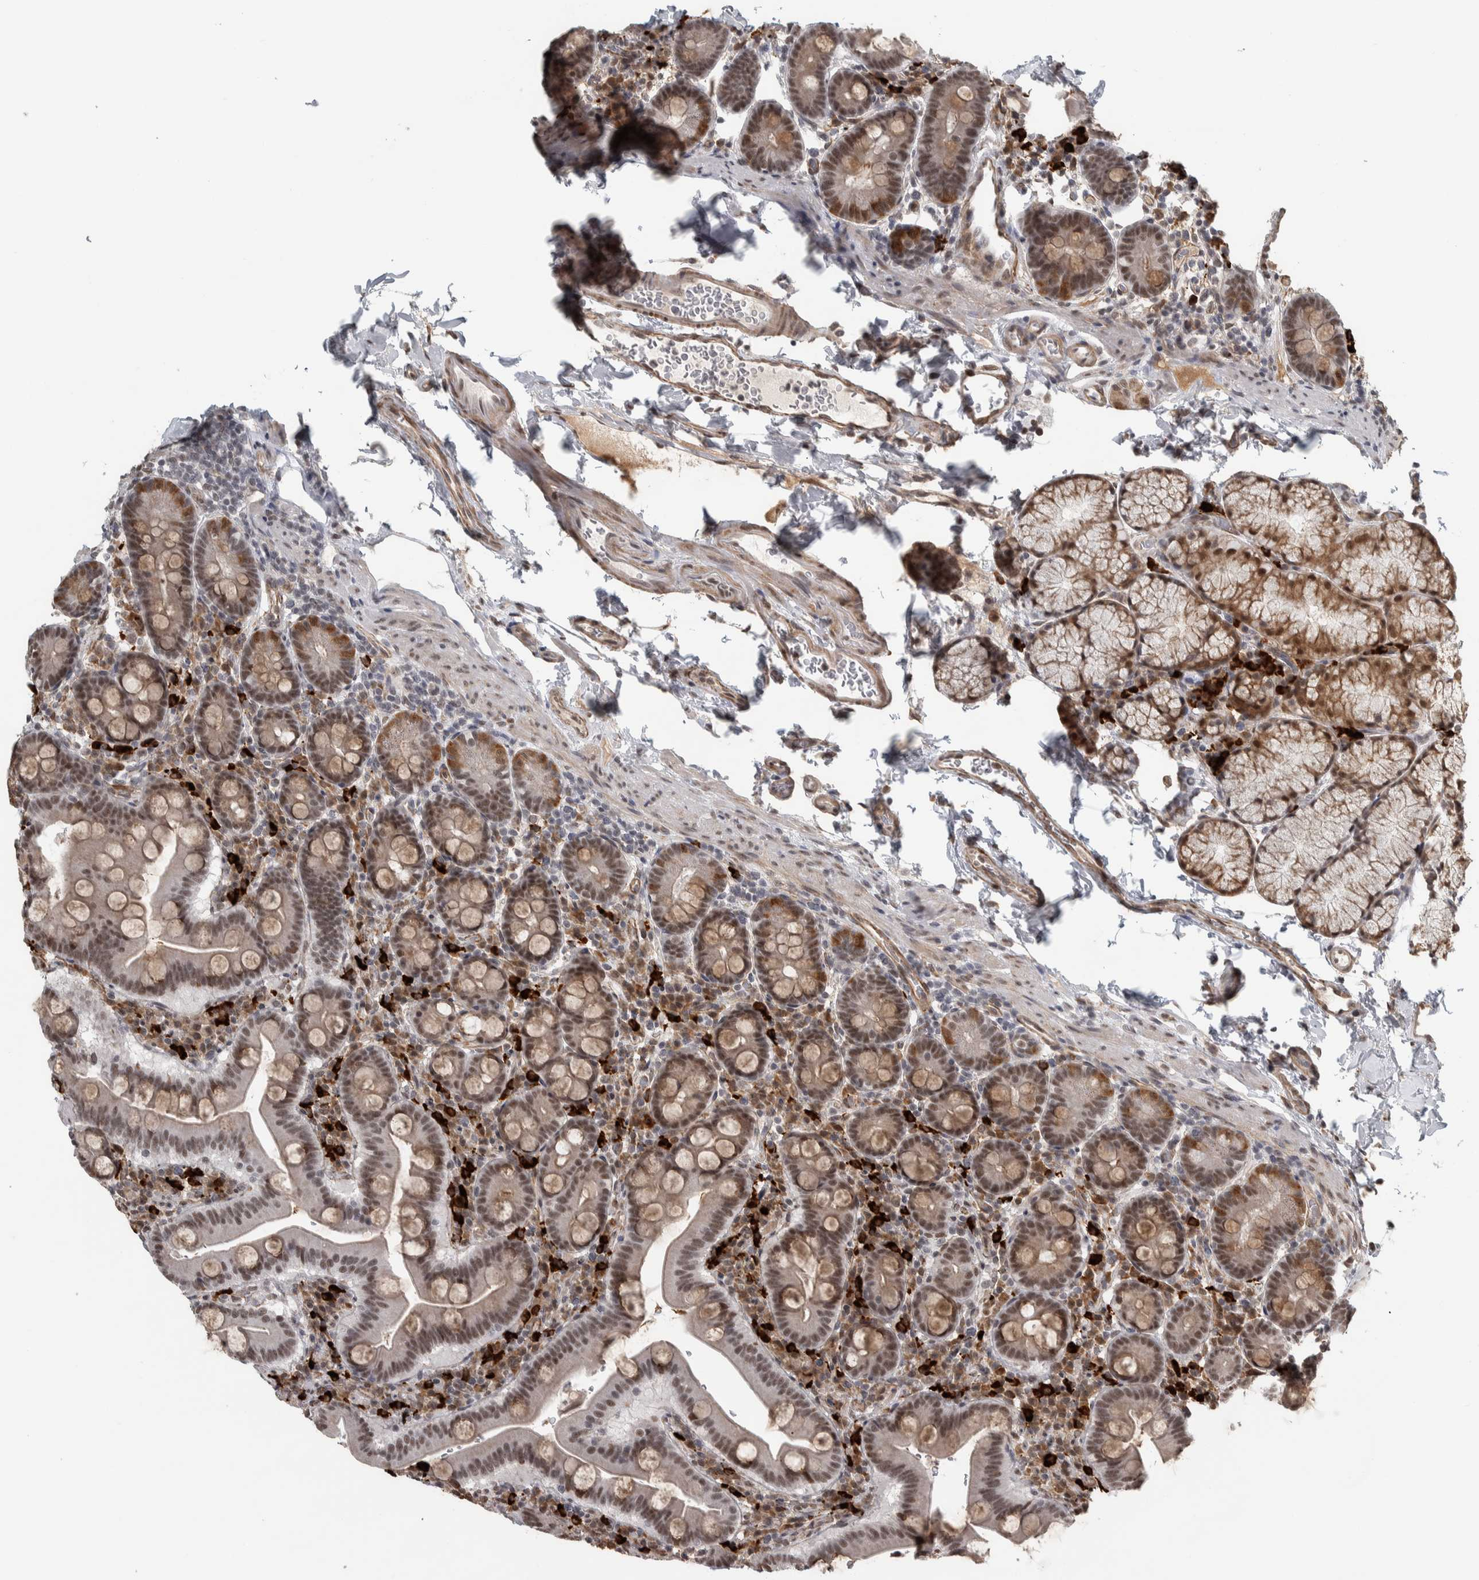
{"staining": {"intensity": "weak", "quantity": ">75%", "location": "nuclear"}, "tissue": "duodenum", "cell_type": "Glandular cells", "image_type": "normal", "snomed": [{"axis": "morphology", "description": "Normal tissue, NOS"}, {"axis": "morphology", "description": "Adenocarcinoma, NOS"}, {"axis": "topography", "description": "Pancreas"}, {"axis": "topography", "description": "Duodenum"}], "caption": "IHC histopathology image of normal duodenum: human duodenum stained using IHC reveals low levels of weak protein expression localized specifically in the nuclear of glandular cells, appearing as a nuclear brown color.", "gene": "DDX42", "patient": {"sex": "male", "age": 50}}